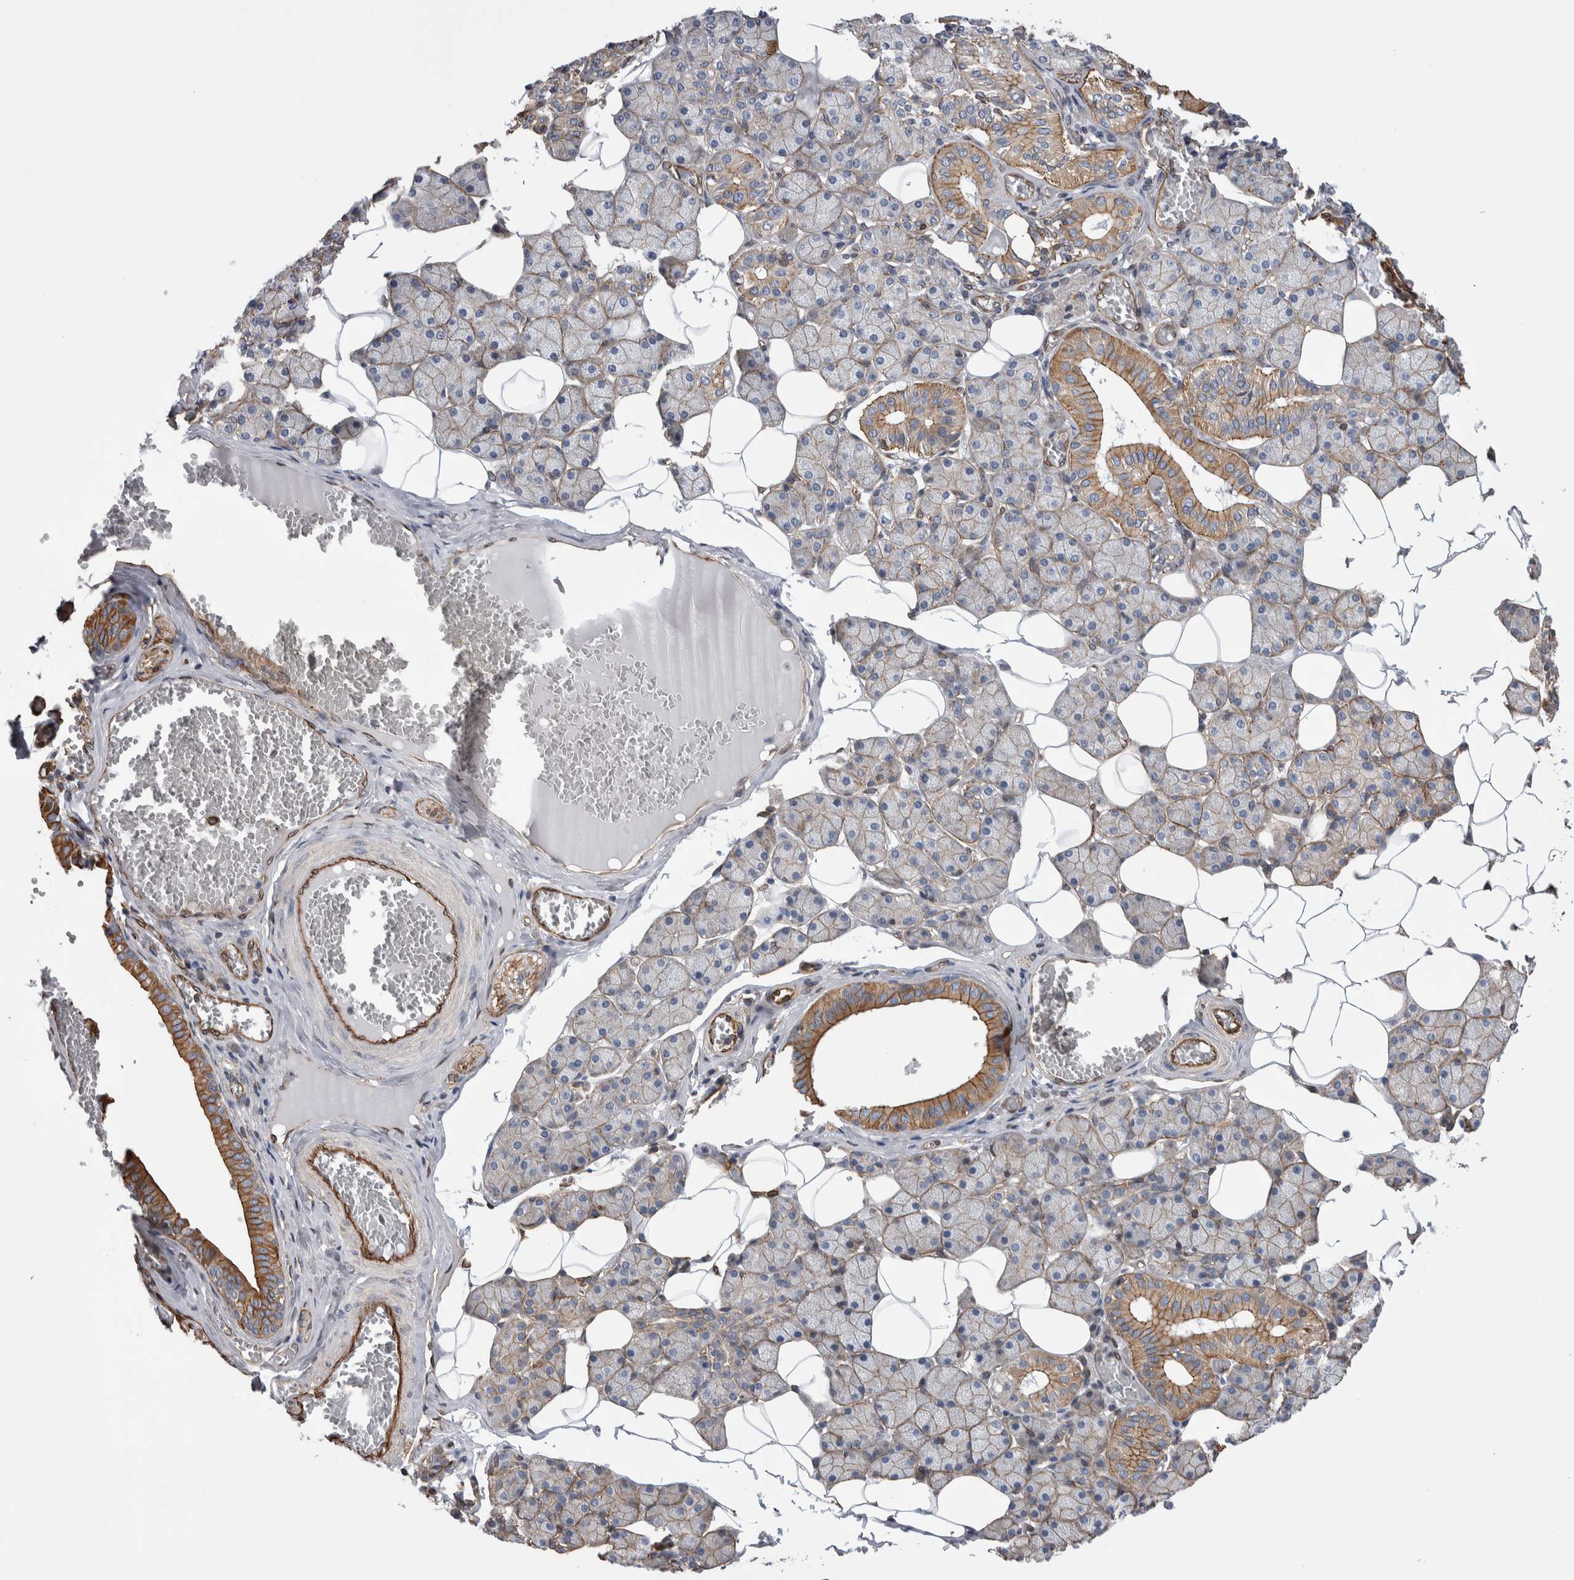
{"staining": {"intensity": "moderate", "quantity": "25%-75%", "location": "cytoplasmic/membranous"}, "tissue": "salivary gland", "cell_type": "Glandular cells", "image_type": "normal", "snomed": [{"axis": "morphology", "description": "Normal tissue, NOS"}, {"axis": "topography", "description": "Salivary gland"}], "caption": "Immunohistochemical staining of normal human salivary gland reveals medium levels of moderate cytoplasmic/membranous expression in approximately 25%-75% of glandular cells.", "gene": "KIF12", "patient": {"sex": "female", "age": 33}}